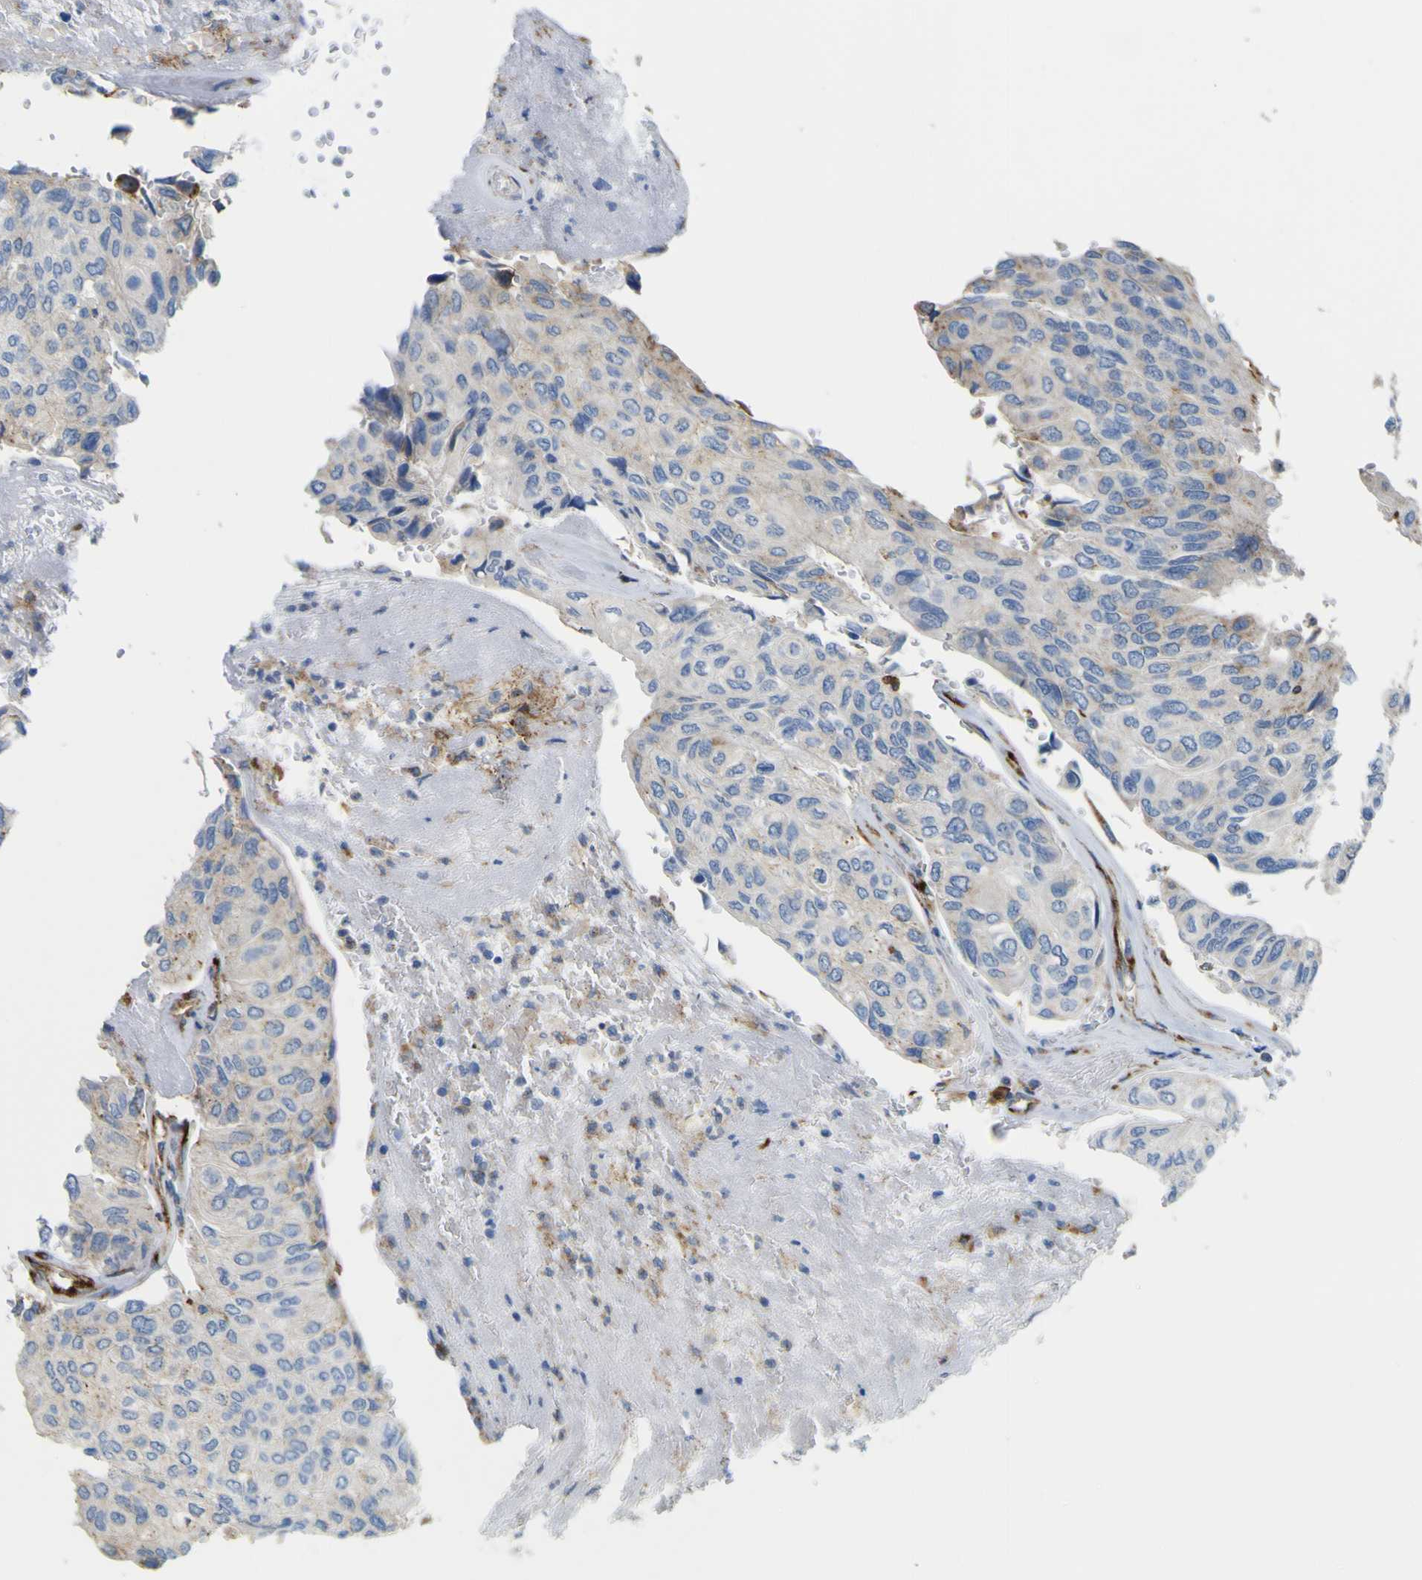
{"staining": {"intensity": "negative", "quantity": "none", "location": "none"}, "tissue": "urothelial cancer", "cell_type": "Tumor cells", "image_type": "cancer", "snomed": [{"axis": "morphology", "description": "Urothelial carcinoma, High grade"}, {"axis": "topography", "description": "Urinary bladder"}], "caption": "DAB (3,3'-diaminobenzidine) immunohistochemical staining of human high-grade urothelial carcinoma demonstrates no significant staining in tumor cells.", "gene": "IGF2R", "patient": {"sex": "male", "age": 66}}